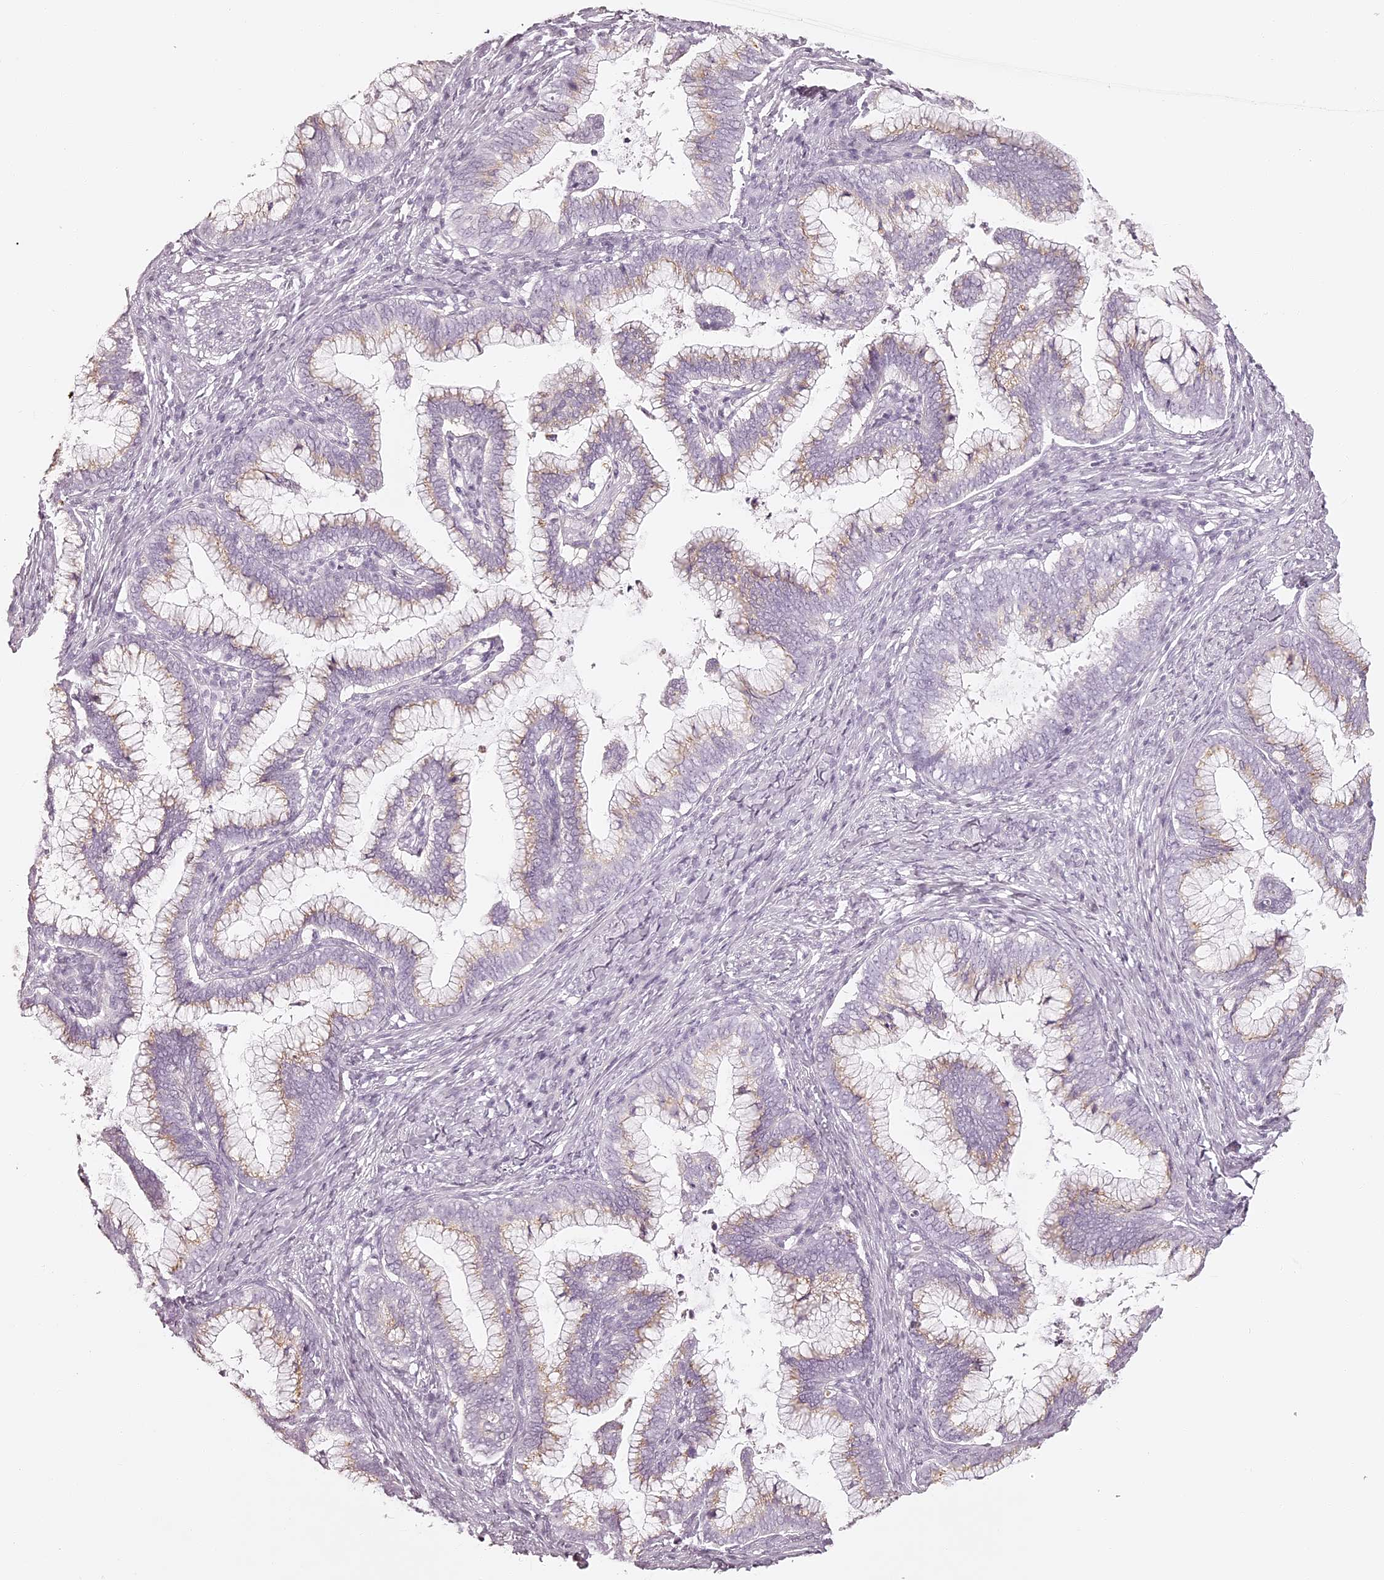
{"staining": {"intensity": "weak", "quantity": ">75%", "location": "cytoplasmic/membranous"}, "tissue": "cervical cancer", "cell_type": "Tumor cells", "image_type": "cancer", "snomed": [{"axis": "morphology", "description": "Adenocarcinoma, NOS"}, {"axis": "topography", "description": "Cervix"}], "caption": "DAB (3,3'-diaminobenzidine) immunohistochemical staining of human cervical cancer (adenocarcinoma) demonstrates weak cytoplasmic/membranous protein positivity in about >75% of tumor cells.", "gene": "ELAPOR1", "patient": {"sex": "female", "age": 36}}